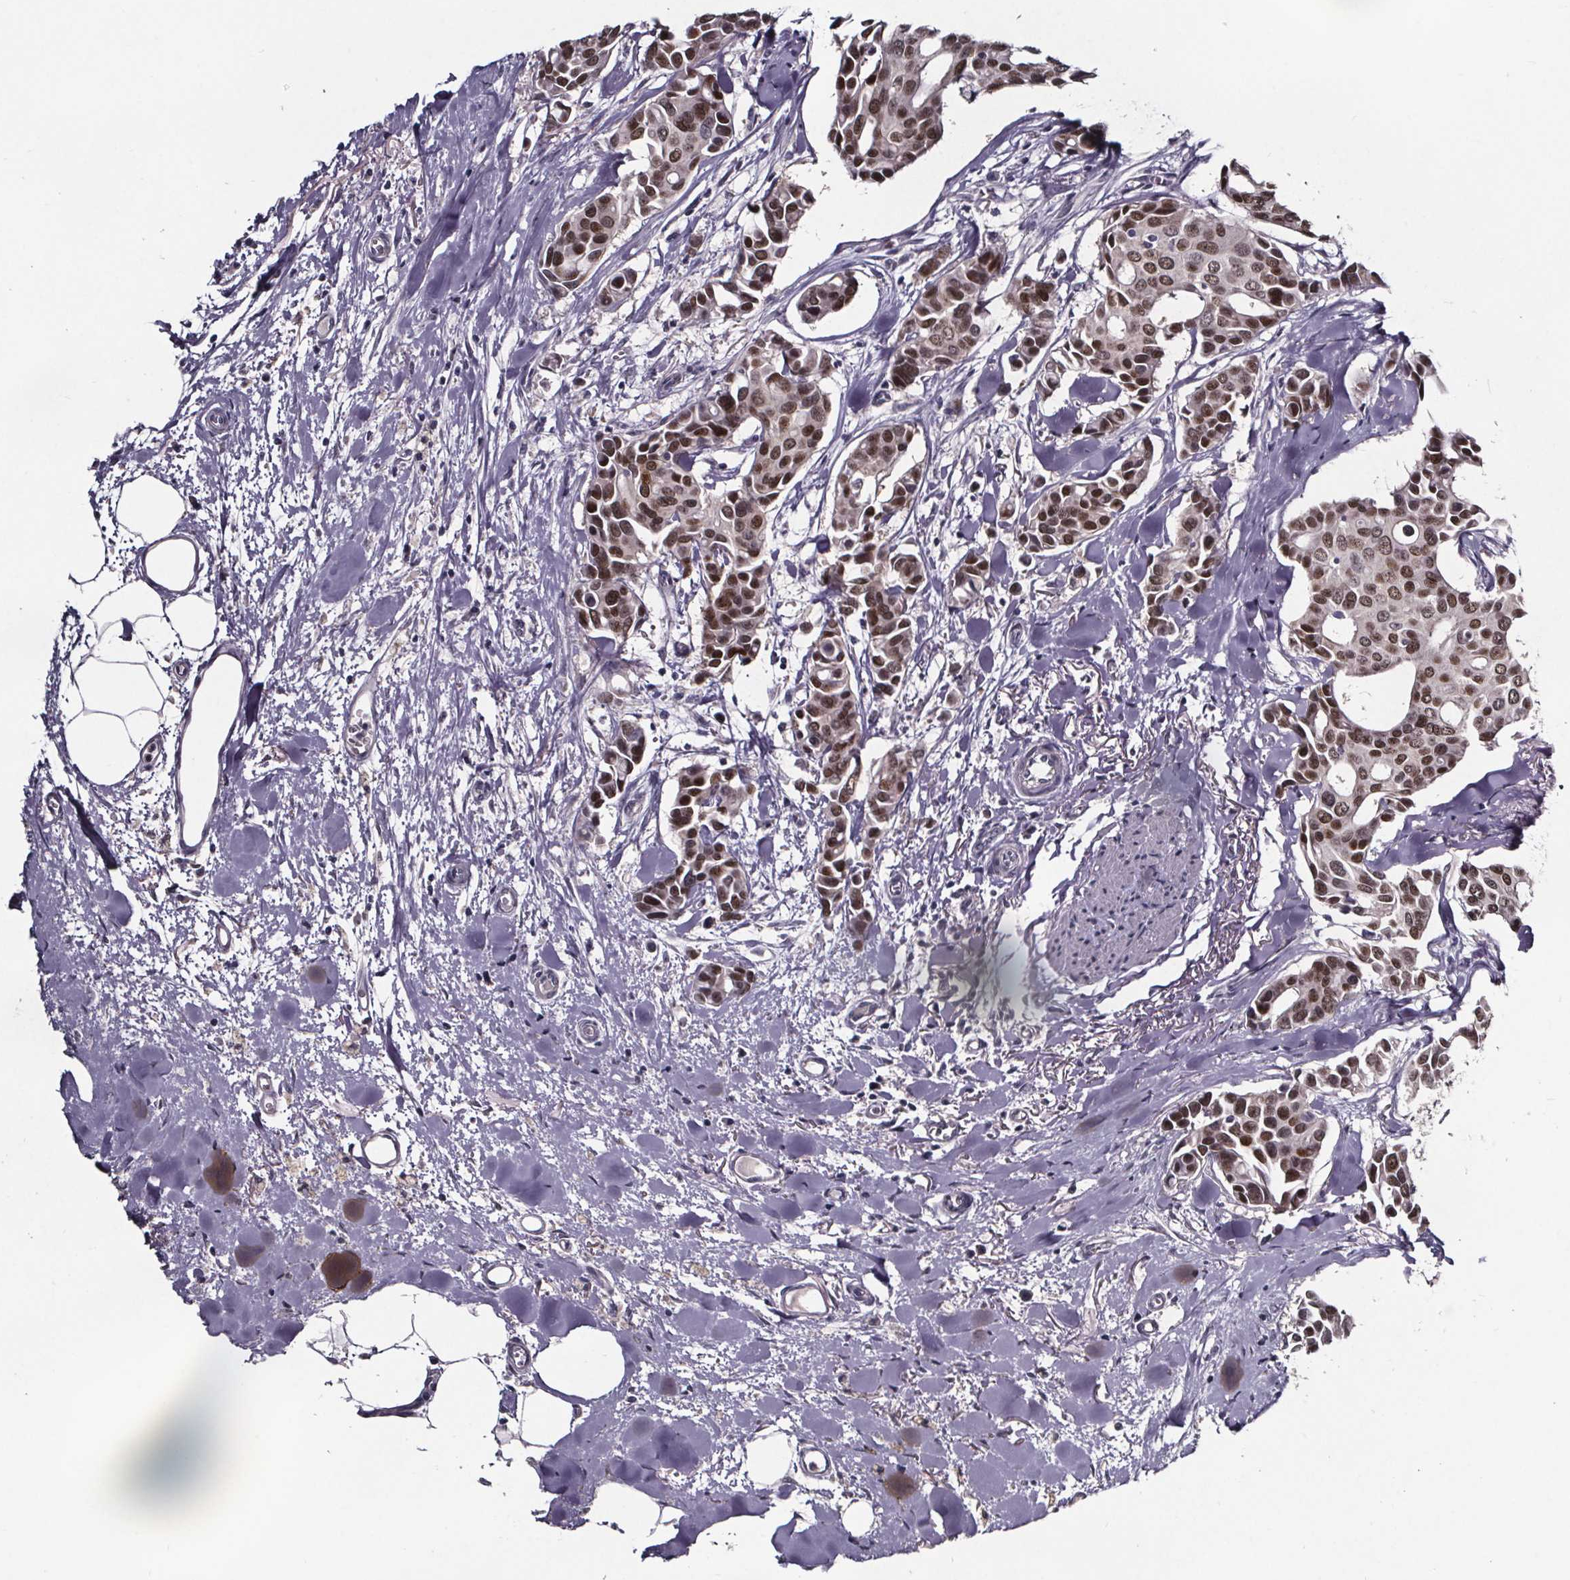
{"staining": {"intensity": "moderate", "quantity": ">75%", "location": "nuclear"}, "tissue": "breast cancer", "cell_type": "Tumor cells", "image_type": "cancer", "snomed": [{"axis": "morphology", "description": "Duct carcinoma"}, {"axis": "topography", "description": "Breast"}], "caption": "Protein expression analysis of breast intraductal carcinoma displays moderate nuclear positivity in about >75% of tumor cells. The protein of interest is stained brown, and the nuclei are stained in blue (DAB (3,3'-diaminobenzidine) IHC with brightfield microscopy, high magnification).", "gene": "AR", "patient": {"sex": "female", "age": 54}}